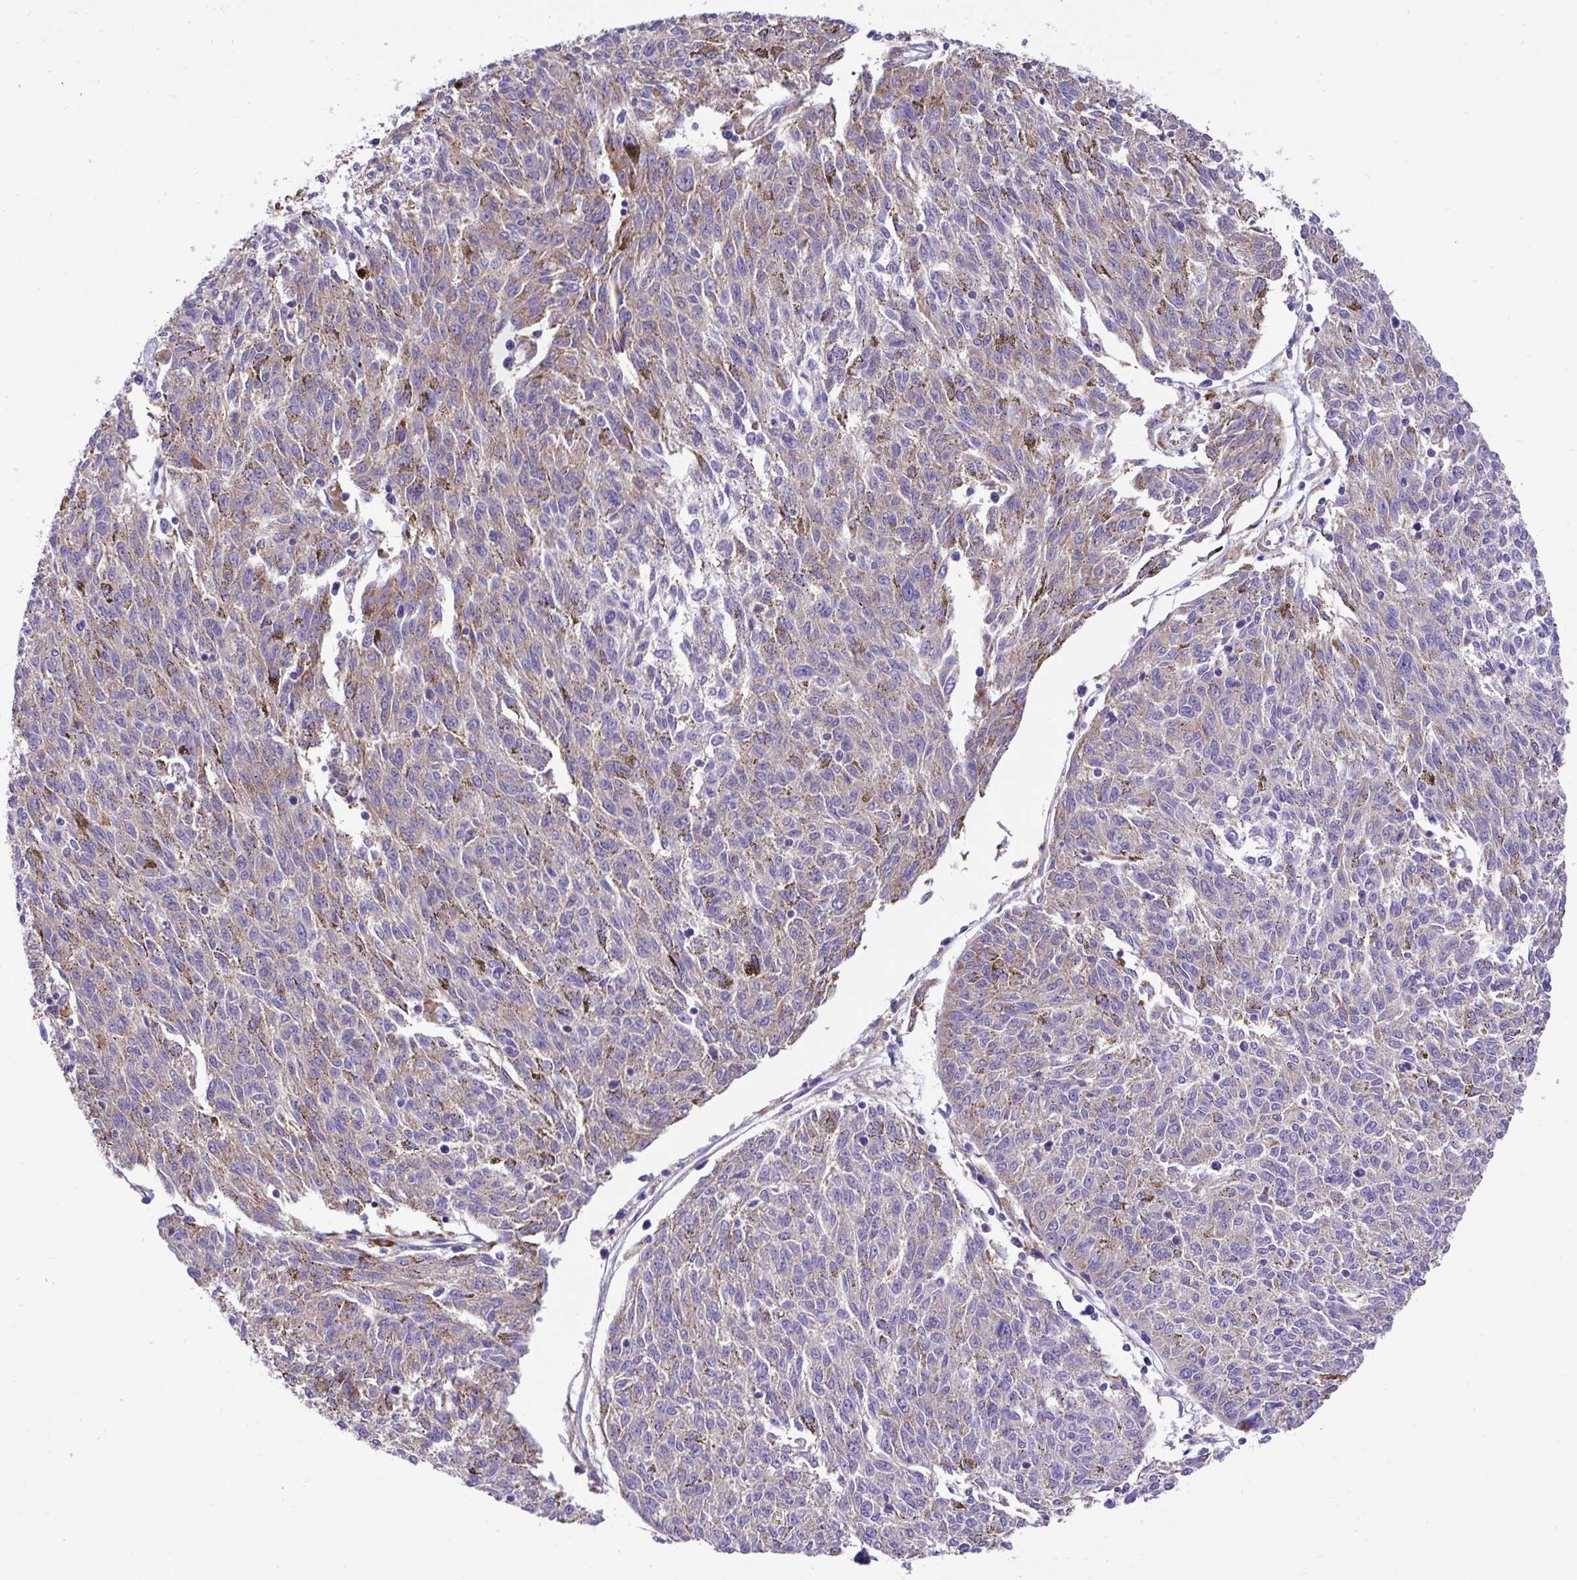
{"staining": {"intensity": "negative", "quantity": "none", "location": "none"}, "tissue": "melanoma", "cell_type": "Tumor cells", "image_type": "cancer", "snomed": [{"axis": "morphology", "description": "Malignant melanoma, NOS"}, {"axis": "topography", "description": "Skin"}], "caption": "Tumor cells show no significant positivity in melanoma.", "gene": "RPL7", "patient": {"sex": "female", "age": 72}}